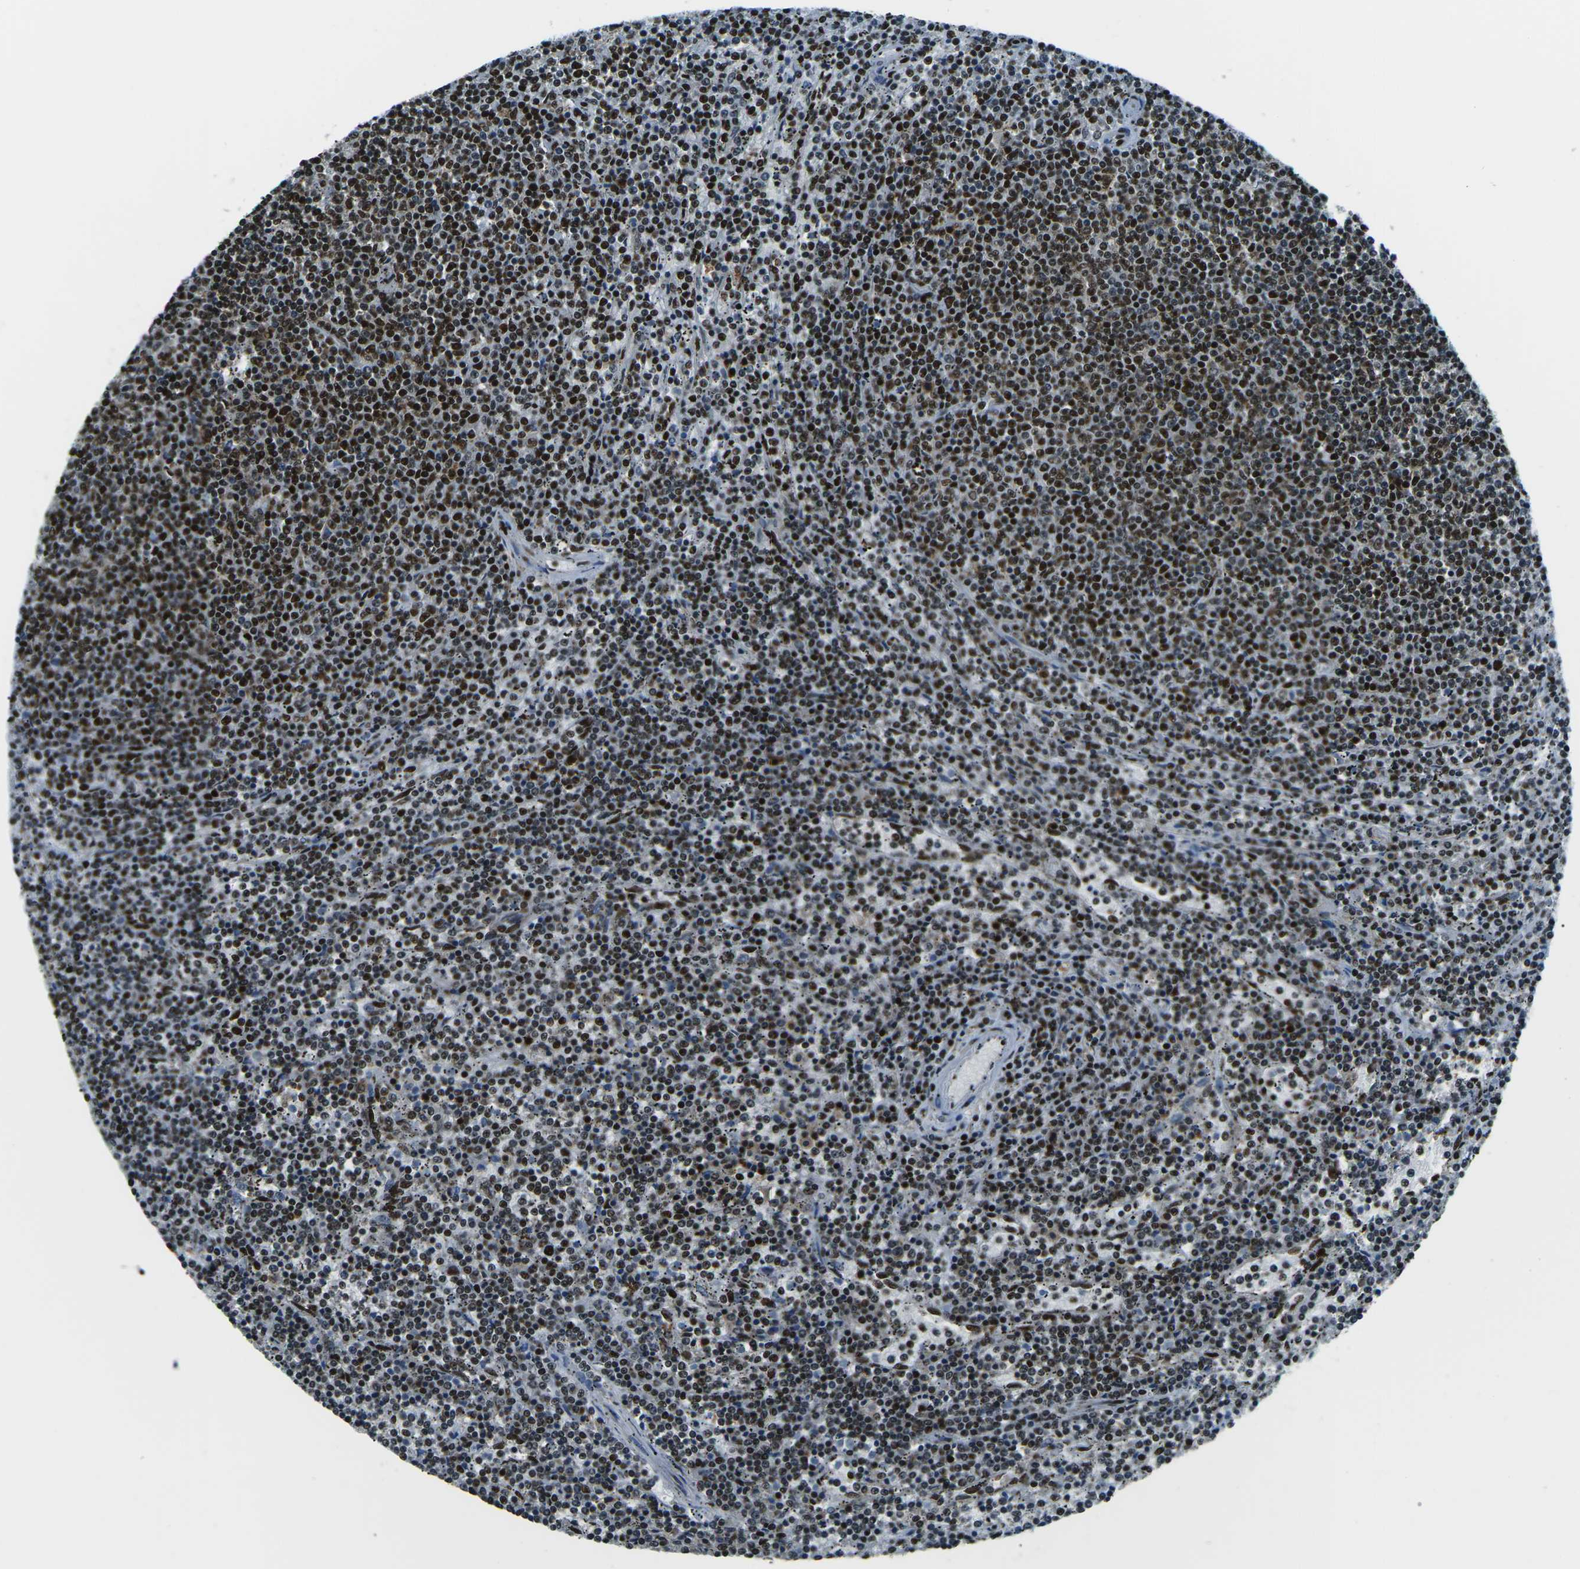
{"staining": {"intensity": "strong", "quantity": ">75%", "location": "nuclear"}, "tissue": "lymphoma", "cell_type": "Tumor cells", "image_type": "cancer", "snomed": [{"axis": "morphology", "description": "Malignant lymphoma, non-Hodgkin's type, Low grade"}, {"axis": "topography", "description": "Spleen"}], "caption": "Malignant lymphoma, non-Hodgkin's type (low-grade) stained for a protein displays strong nuclear positivity in tumor cells.", "gene": "HNRNPL", "patient": {"sex": "female", "age": 50}}